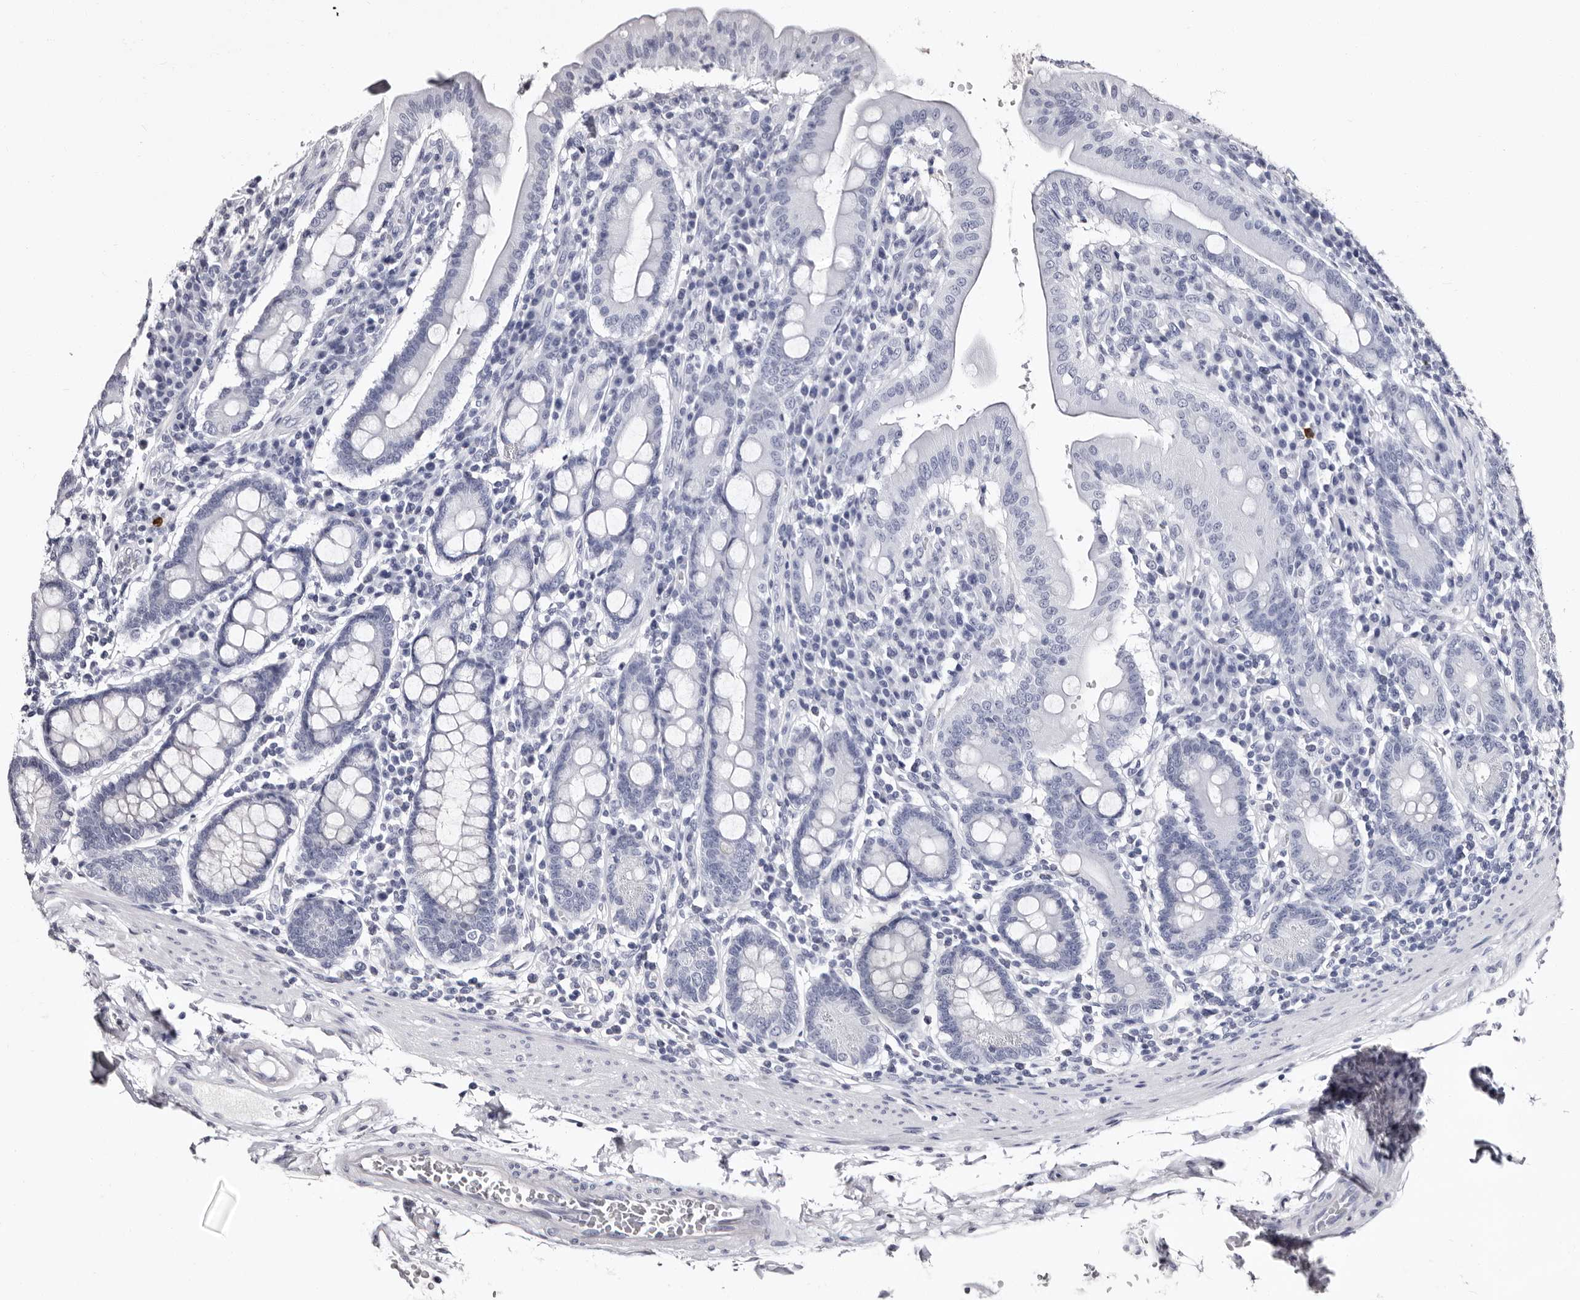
{"staining": {"intensity": "negative", "quantity": "none", "location": "none"}, "tissue": "duodenum", "cell_type": "Glandular cells", "image_type": "normal", "snomed": [{"axis": "morphology", "description": "Normal tissue, NOS"}, {"axis": "morphology", "description": "Adenocarcinoma, NOS"}, {"axis": "topography", "description": "Pancreas"}, {"axis": "topography", "description": "Duodenum"}], "caption": "Immunohistochemistry of unremarkable duodenum displays no expression in glandular cells.", "gene": "BPGM", "patient": {"sex": "male", "age": 50}}